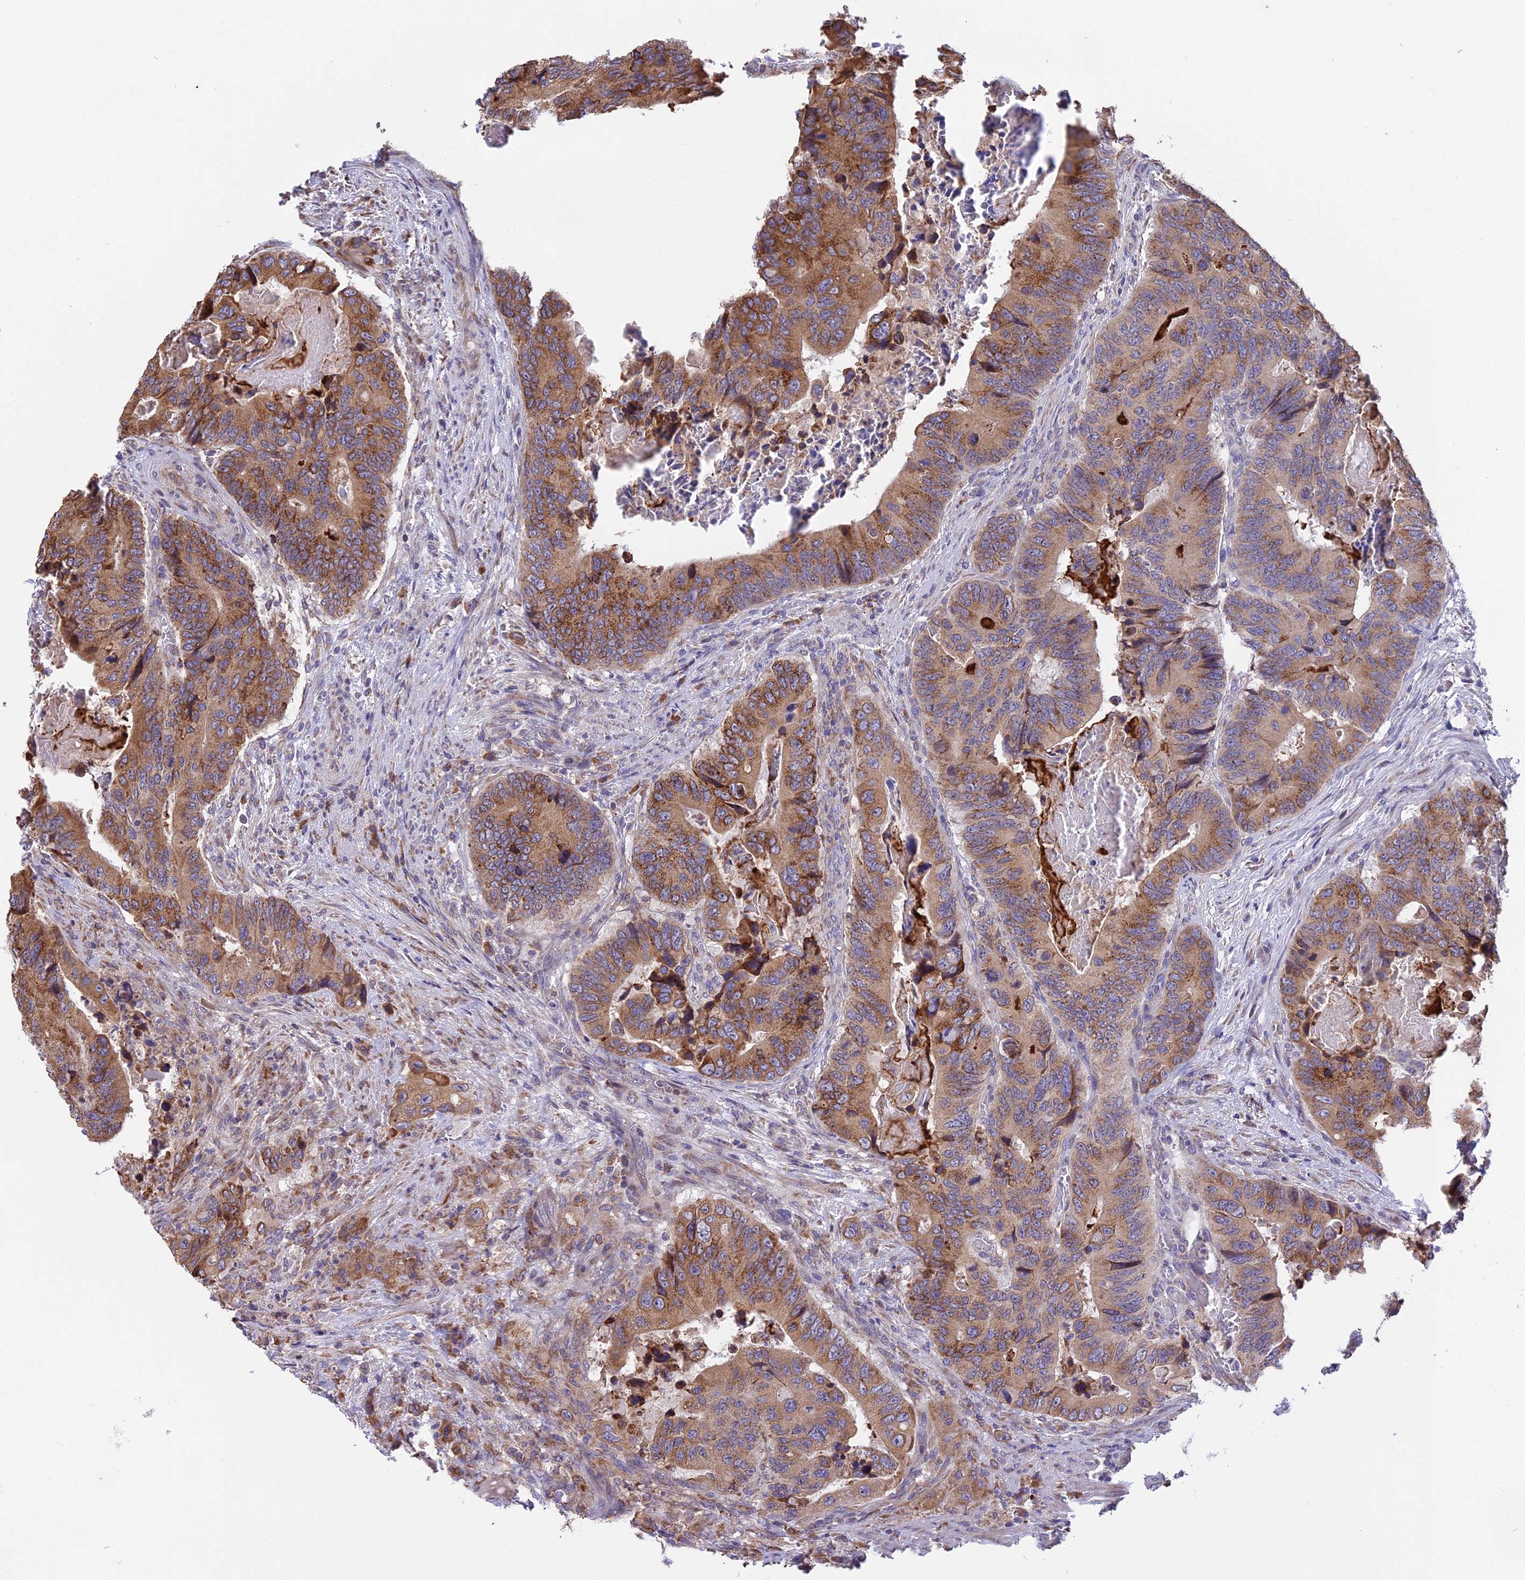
{"staining": {"intensity": "moderate", "quantity": ">75%", "location": "cytoplasmic/membranous"}, "tissue": "colorectal cancer", "cell_type": "Tumor cells", "image_type": "cancer", "snomed": [{"axis": "morphology", "description": "Adenocarcinoma, NOS"}, {"axis": "topography", "description": "Colon"}], "caption": "The image shows immunohistochemical staining of adenocarcinoma (colorectal). There is moderate cytoplasmic/membranous staining is identified in approximately >75% of tumor cells.", "gene": "DMRTA2", "patient": {"sex": "male", "age": 84}}